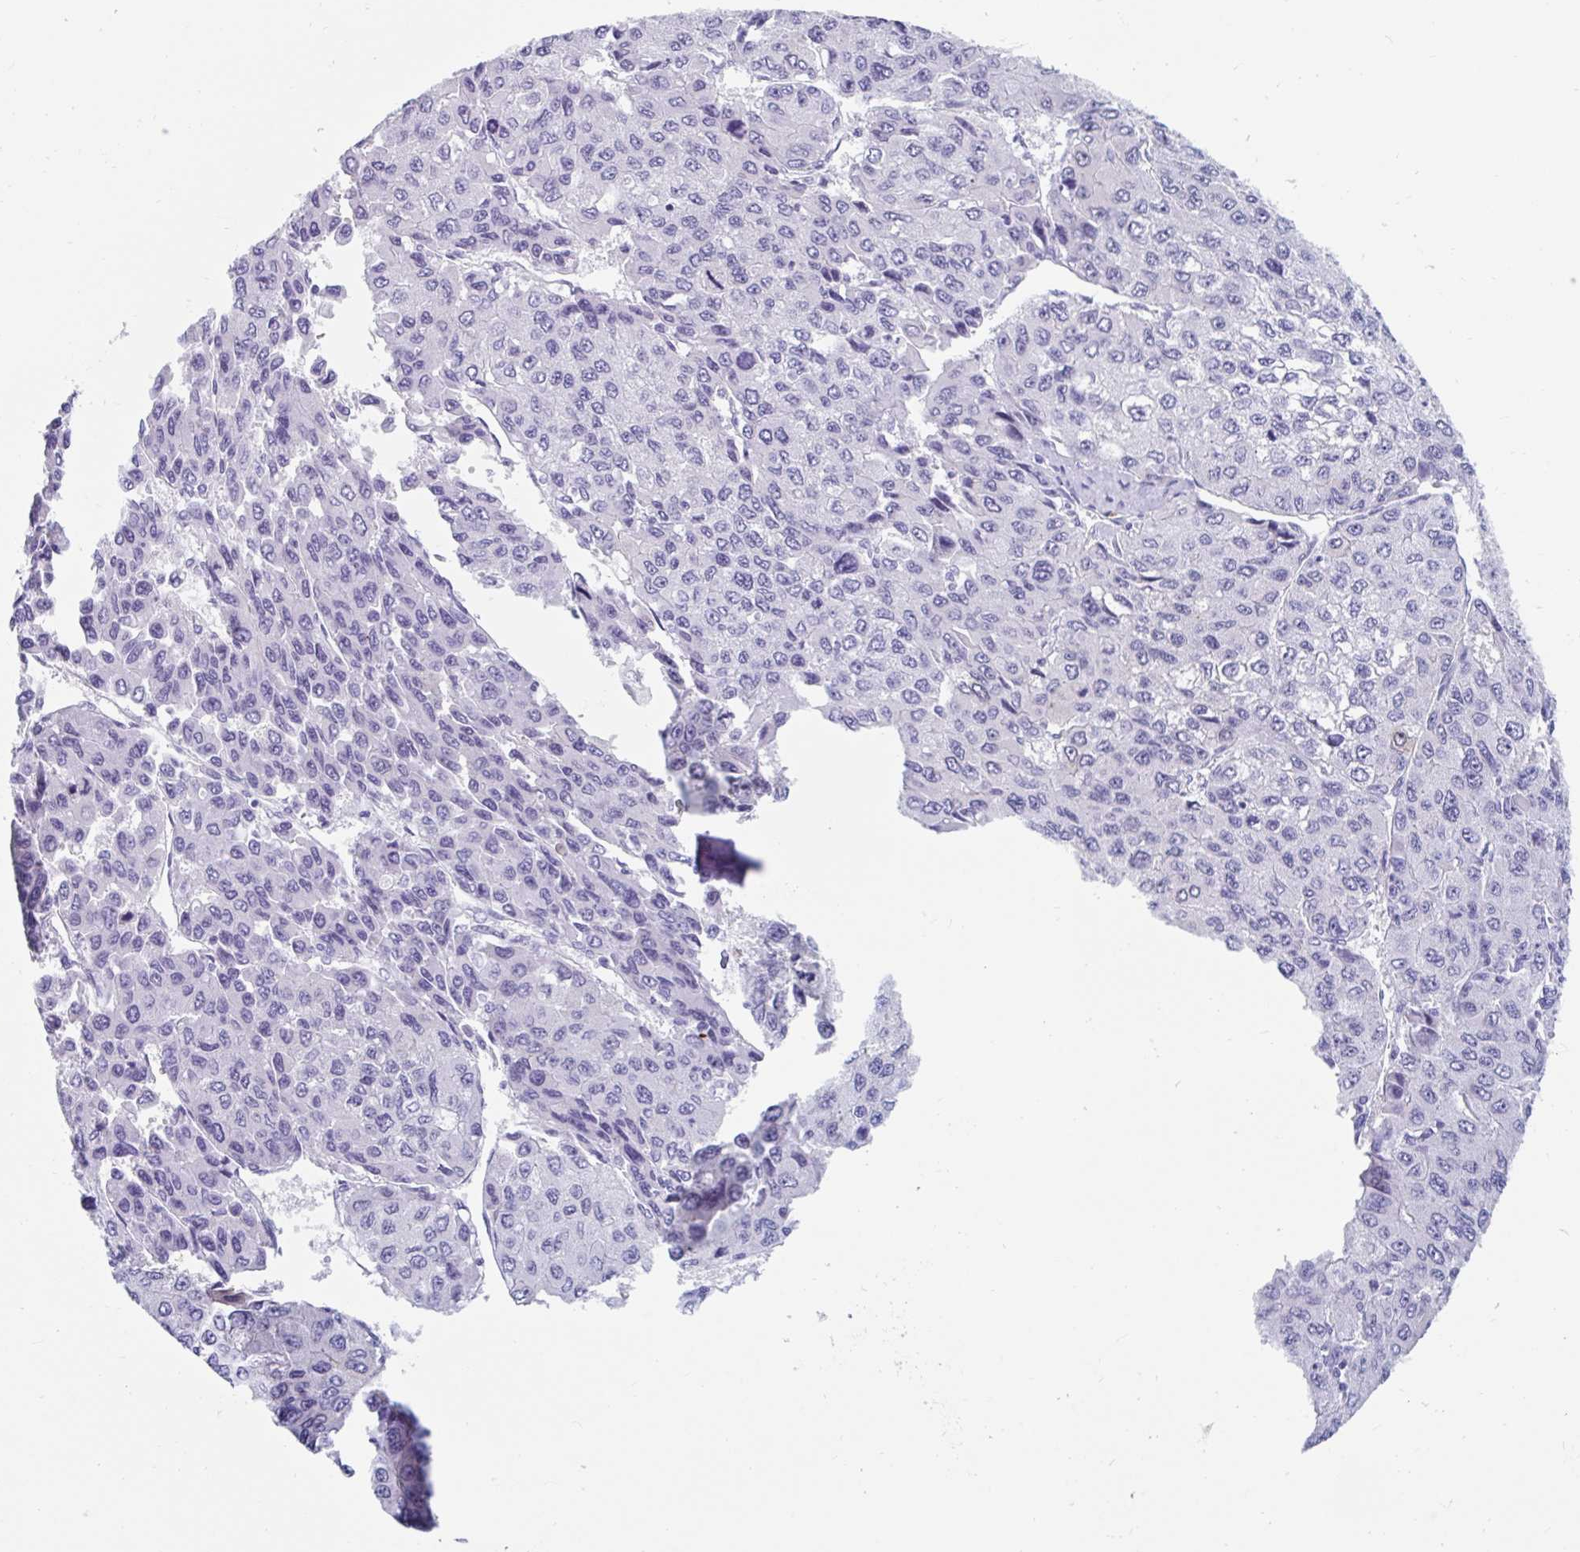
{"staining": {"intensity": "negative", "quantity": "none", "location": "none"}, "tissue": "liver cancer", "cell_type": "Tumor cells", "image_type": "cancer", "snomed": [{"axis": "morphology", "description": "Carcinoma, Hepatocellular, NOS"}, {"axis": "topography", "description": "Liver"}], "caption": "Protein analysis of liver cancer demonstrates no significant staining in tumor cells.", "gene": "GKN2", "patient": {"sex": "female", "age": 66}}